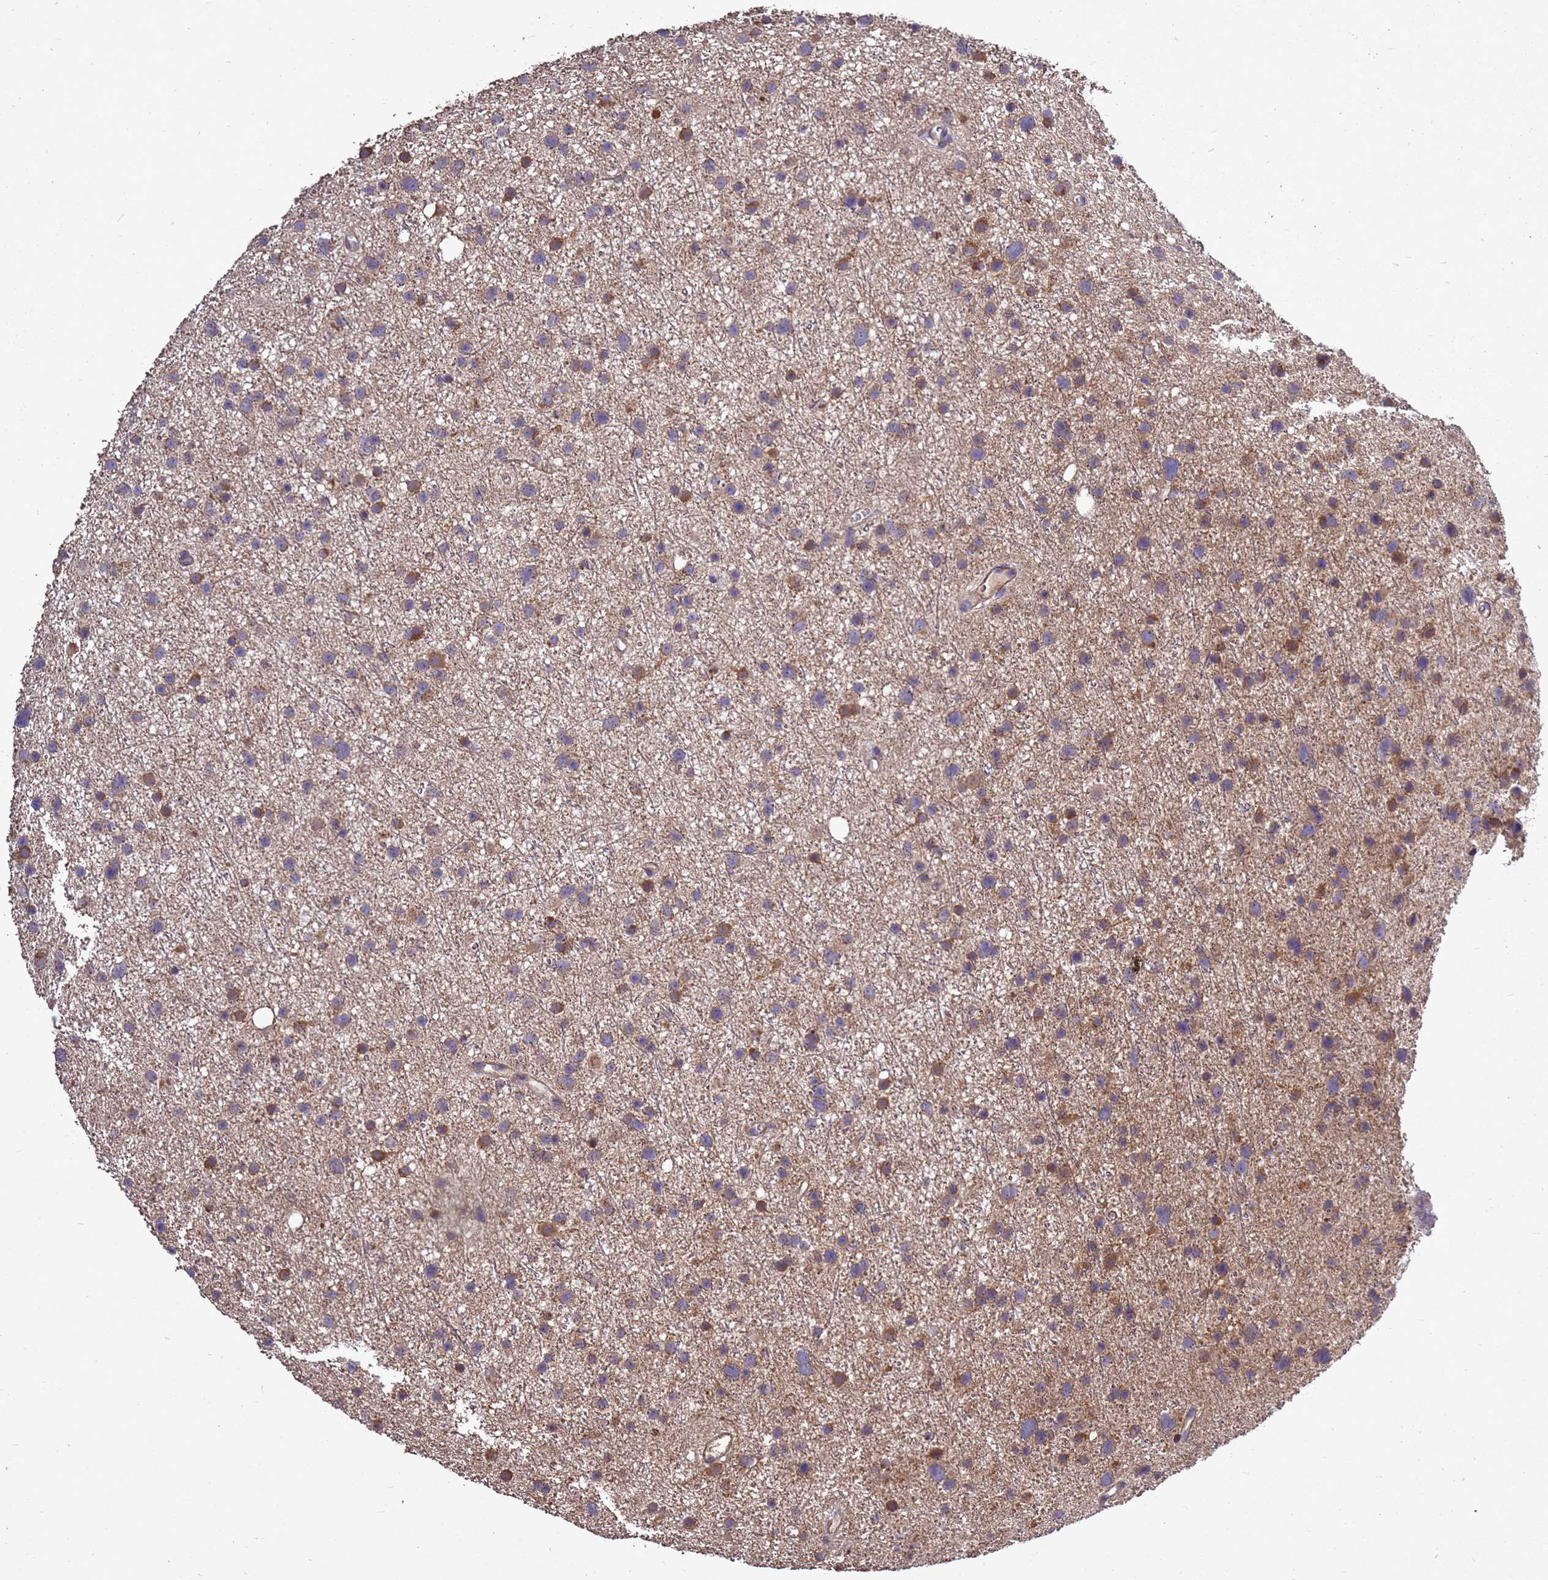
{"staining": {"intensity": "moderate", "quantity": "25%-75%", "location": "cytoplasmic/membranous"}, "tissue": "glioma", "cell_type": "Tumor cells", "image_type": "cancer", "snomed": [{"axis": "morphology", "description": "Glioma, malignant, Low grade"}, {"axis": "topography", "description": "Cerebral cortex"}], "caption": "Immunohistochemistry (IHC) image of human malignant glioma (low-grade) stained for a protein (brown), which displays medium levels of moderate cytoplasmic/membranous positivity in about 25%-75% of tumor cells.", "gene": "RSPRY1", "patient": {"sex": "female", "age": 39}}